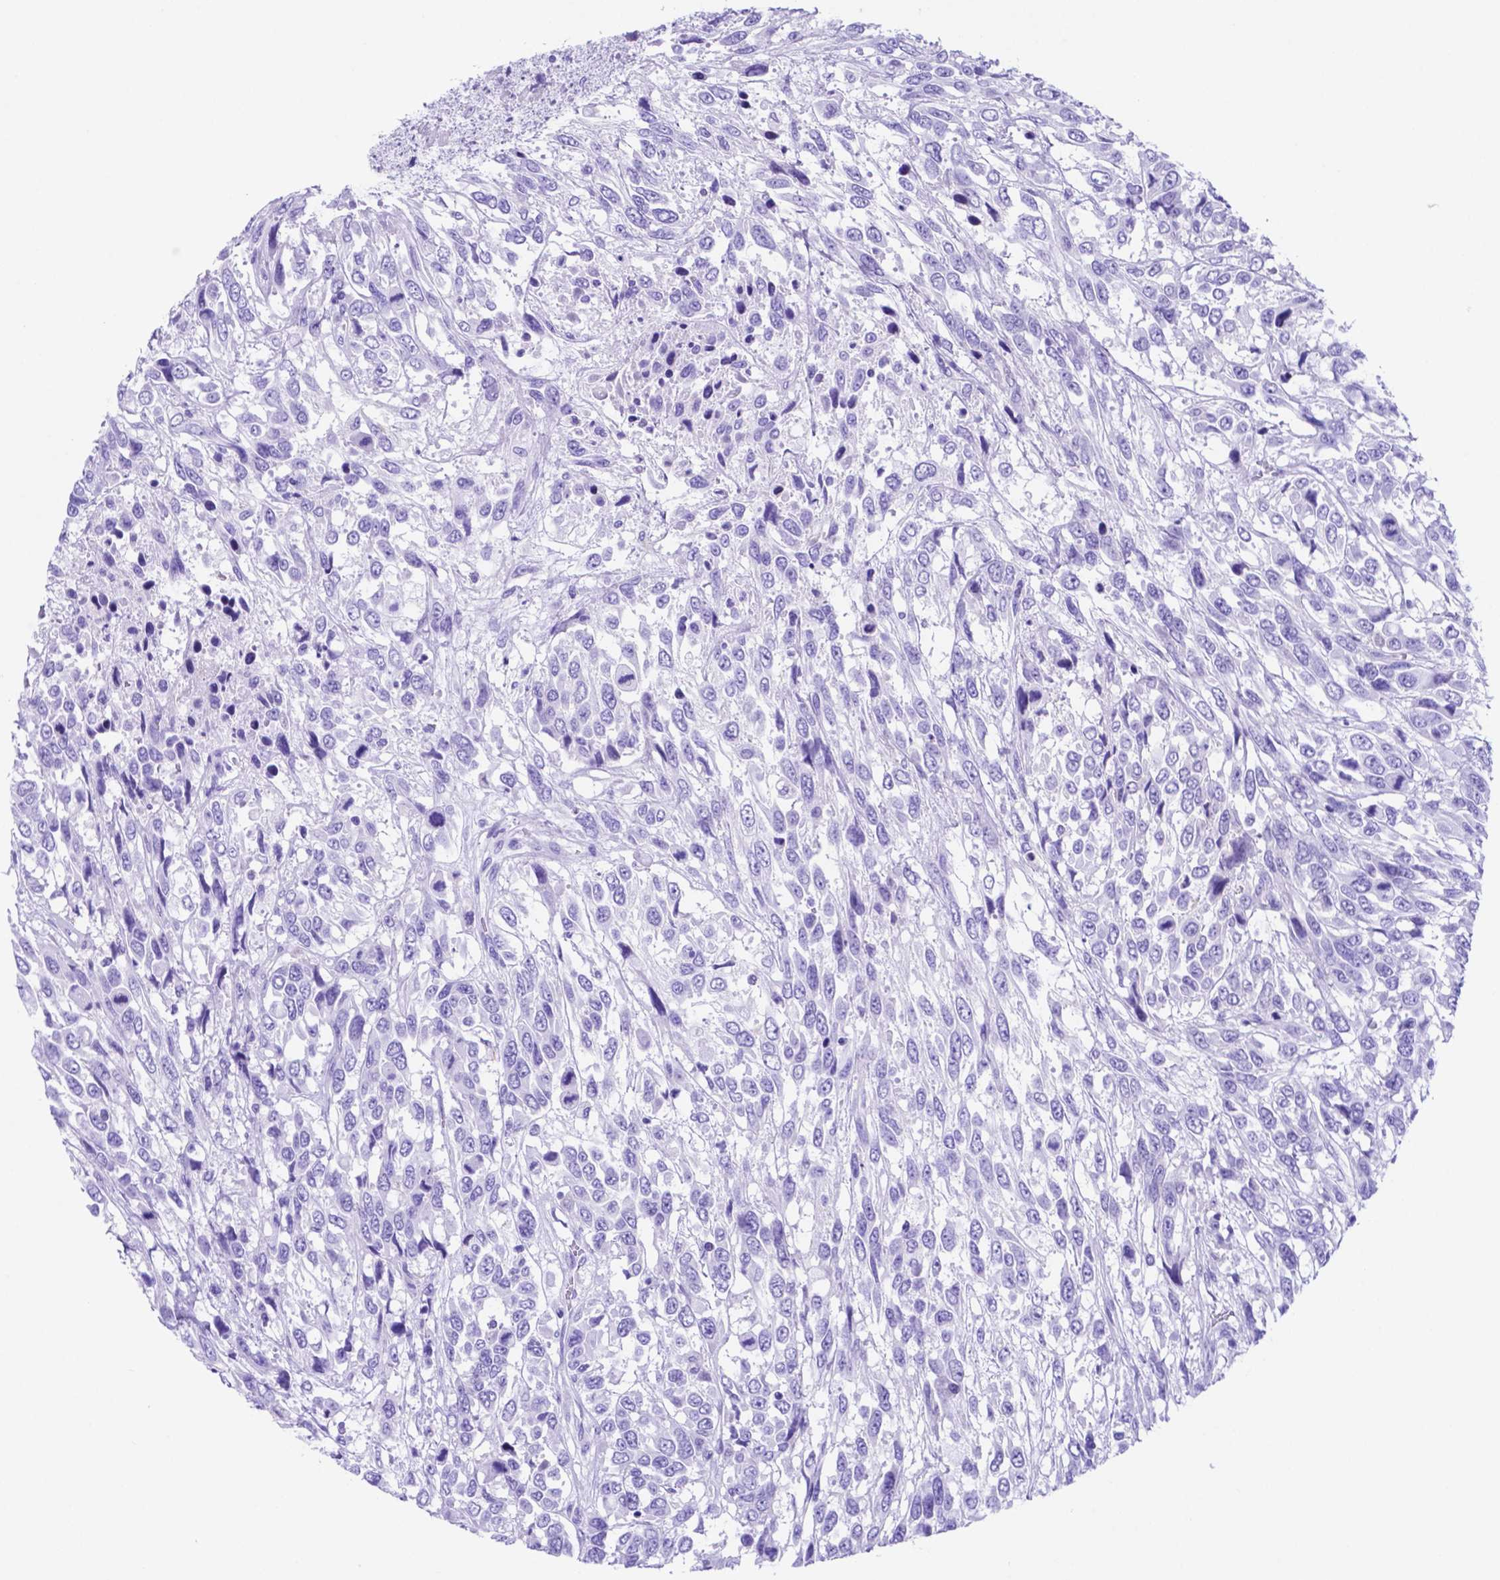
{"staining": {"intensity": "negative", "quantity": "none", "location": "none"}, "tissue": "urothelial cancer", "cell_type": "Tumor cells", "image_type": "cancer", "snomed": [{"axis": "morphology", "description": "Urothelial carcinoma, High grade"}, {"axis": "topography", "description": "Urinary bladder"}], "caption": "DAB immunohistochemical staining of human urothelial carcinoma (high-grade) exhibits no significant staining in tumor cells. (IHC, brightfield microscopy, high magnification).", "gene": "DNAAF8", "patient": {"sex": "female", "age": 70}}